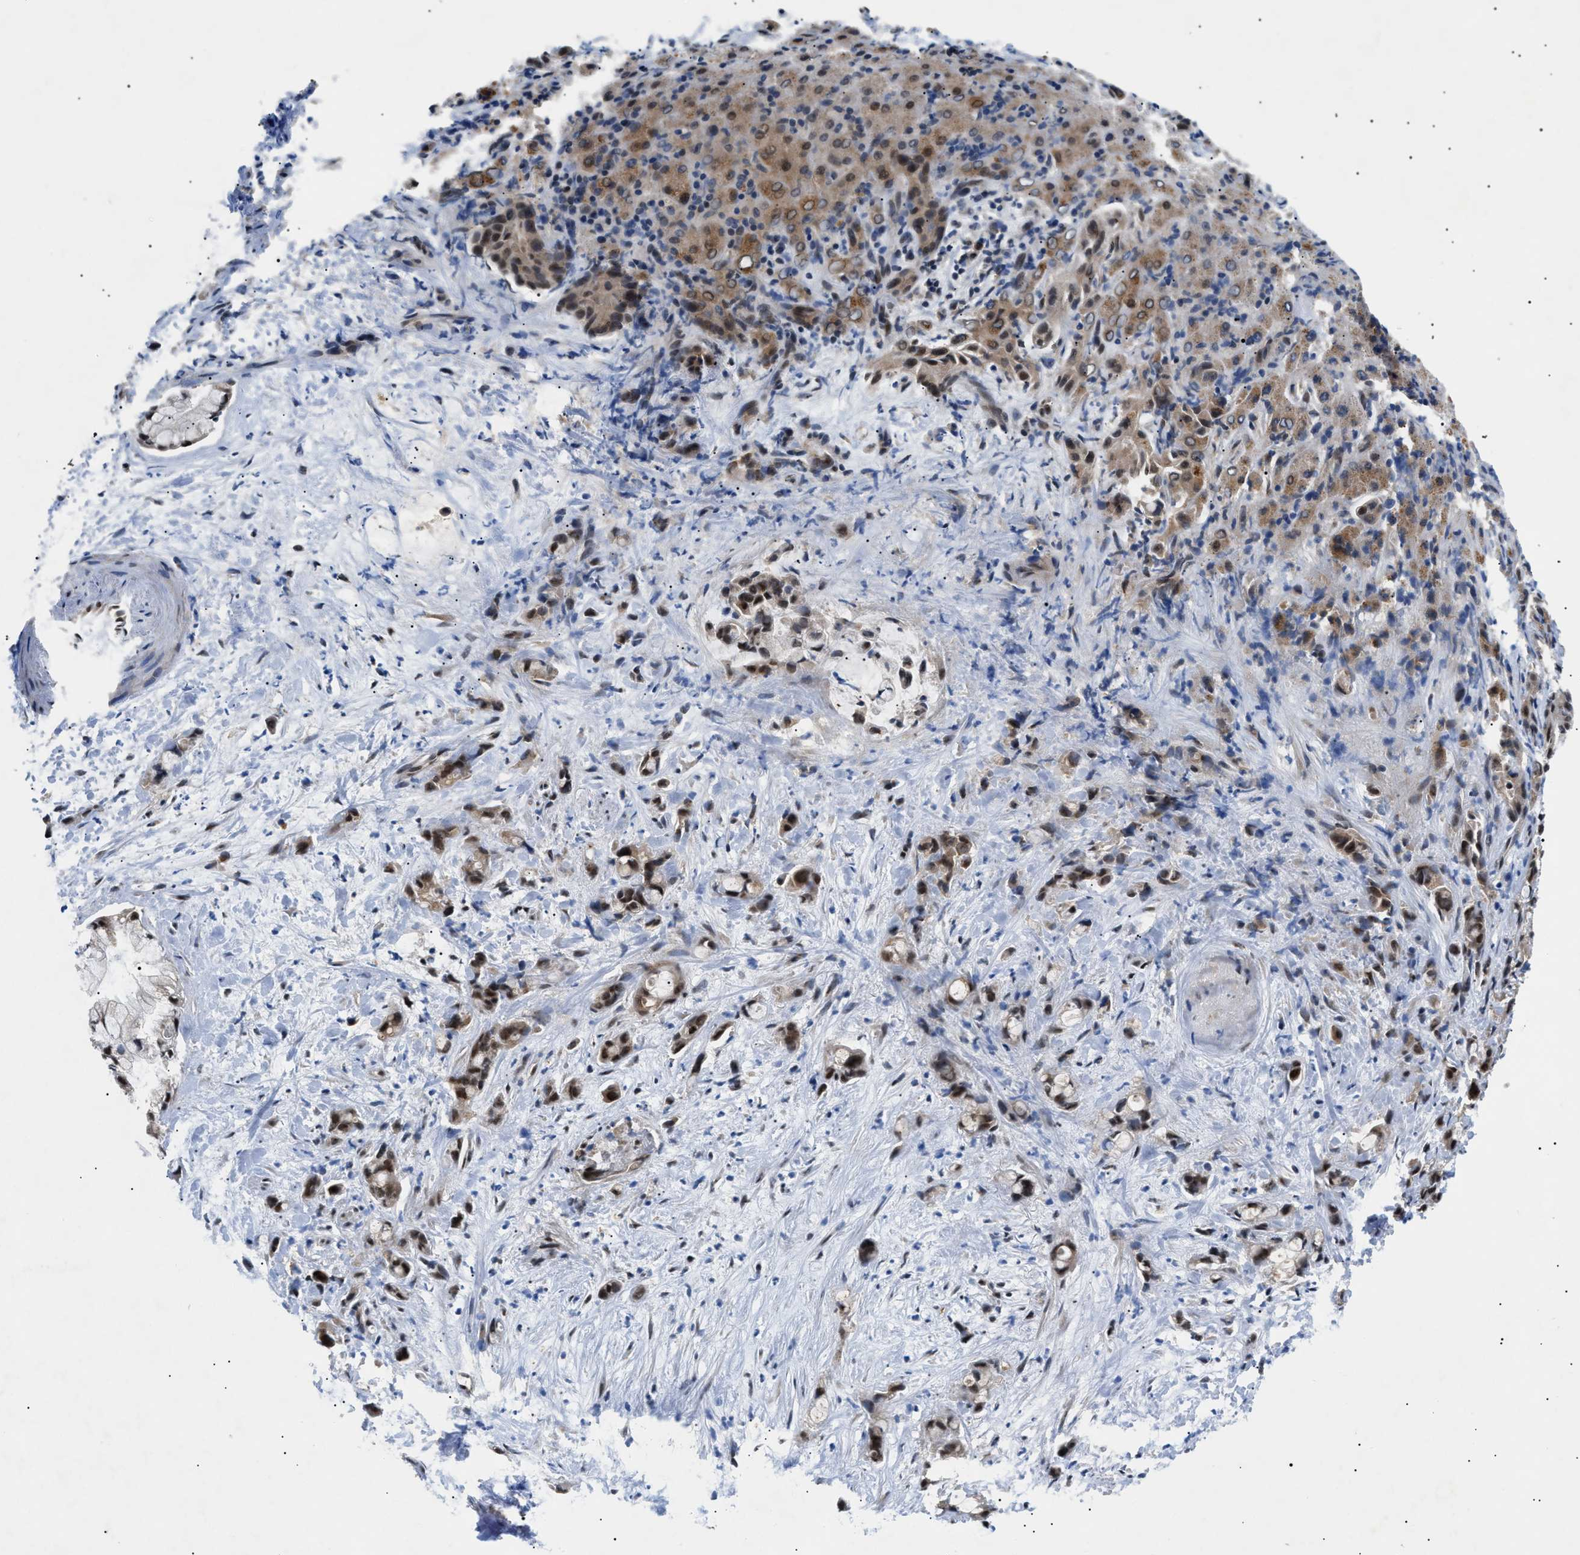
{"staining": {"intensity": "moderate", "quantity": ">75%", "location": "cytoplasmic/membranous,nuclear"}, "tissue": "liver cancer", "cell_type": "Tumor cells", "image_type": "cancer", "snomed": [{"axis": "morphology", "description": "Cholangiocarcinoma"}, {"axis": "topography", "description": "Liver"}], "caption": "Protein positivity by immunohistochemistry shows moderate cytoplasmic/membranous and nuclear expression in about >75% of tumor cells in cholangiocarcinoma (liver).", "gene": "ZBTB11", "patient": {"sex": "female", "age": 72}}